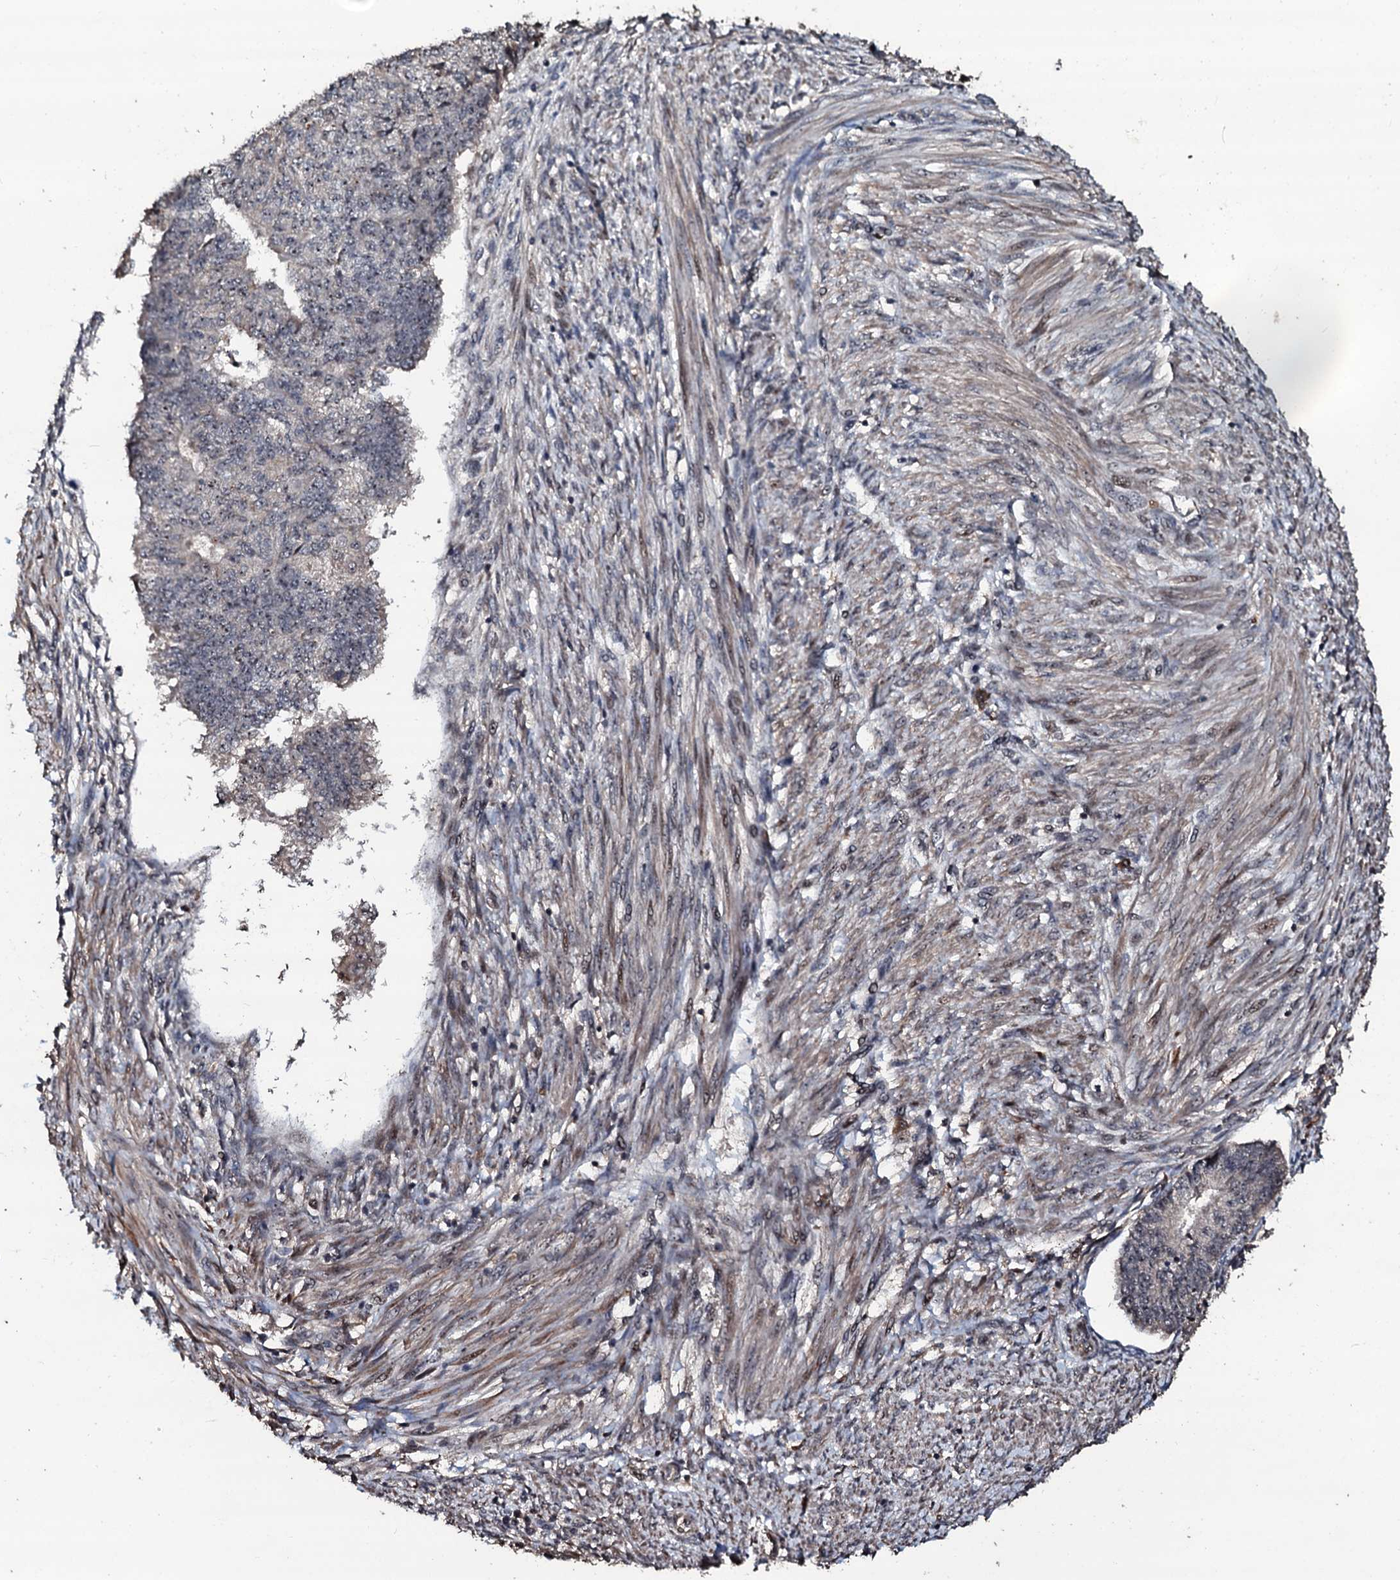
{"staining": {"intensity": "negative", "quantity": "none", "location": "none"}, "tissue": "endometrial cancer", "cell_type": "Tumor cells", "image_type": "cancer", "snomed": [{"axis": "morphology", "description": "Adenocarcinoma, NOS"}, {"axis": "topography", "description": "Endometrium"}], "caption": "Micrograph shows no significant protein staining in tumor cells of endometrial adenocarcinoma.", "gene": "SUPT7L", "patient": {"sex": "female", "age": 32}}